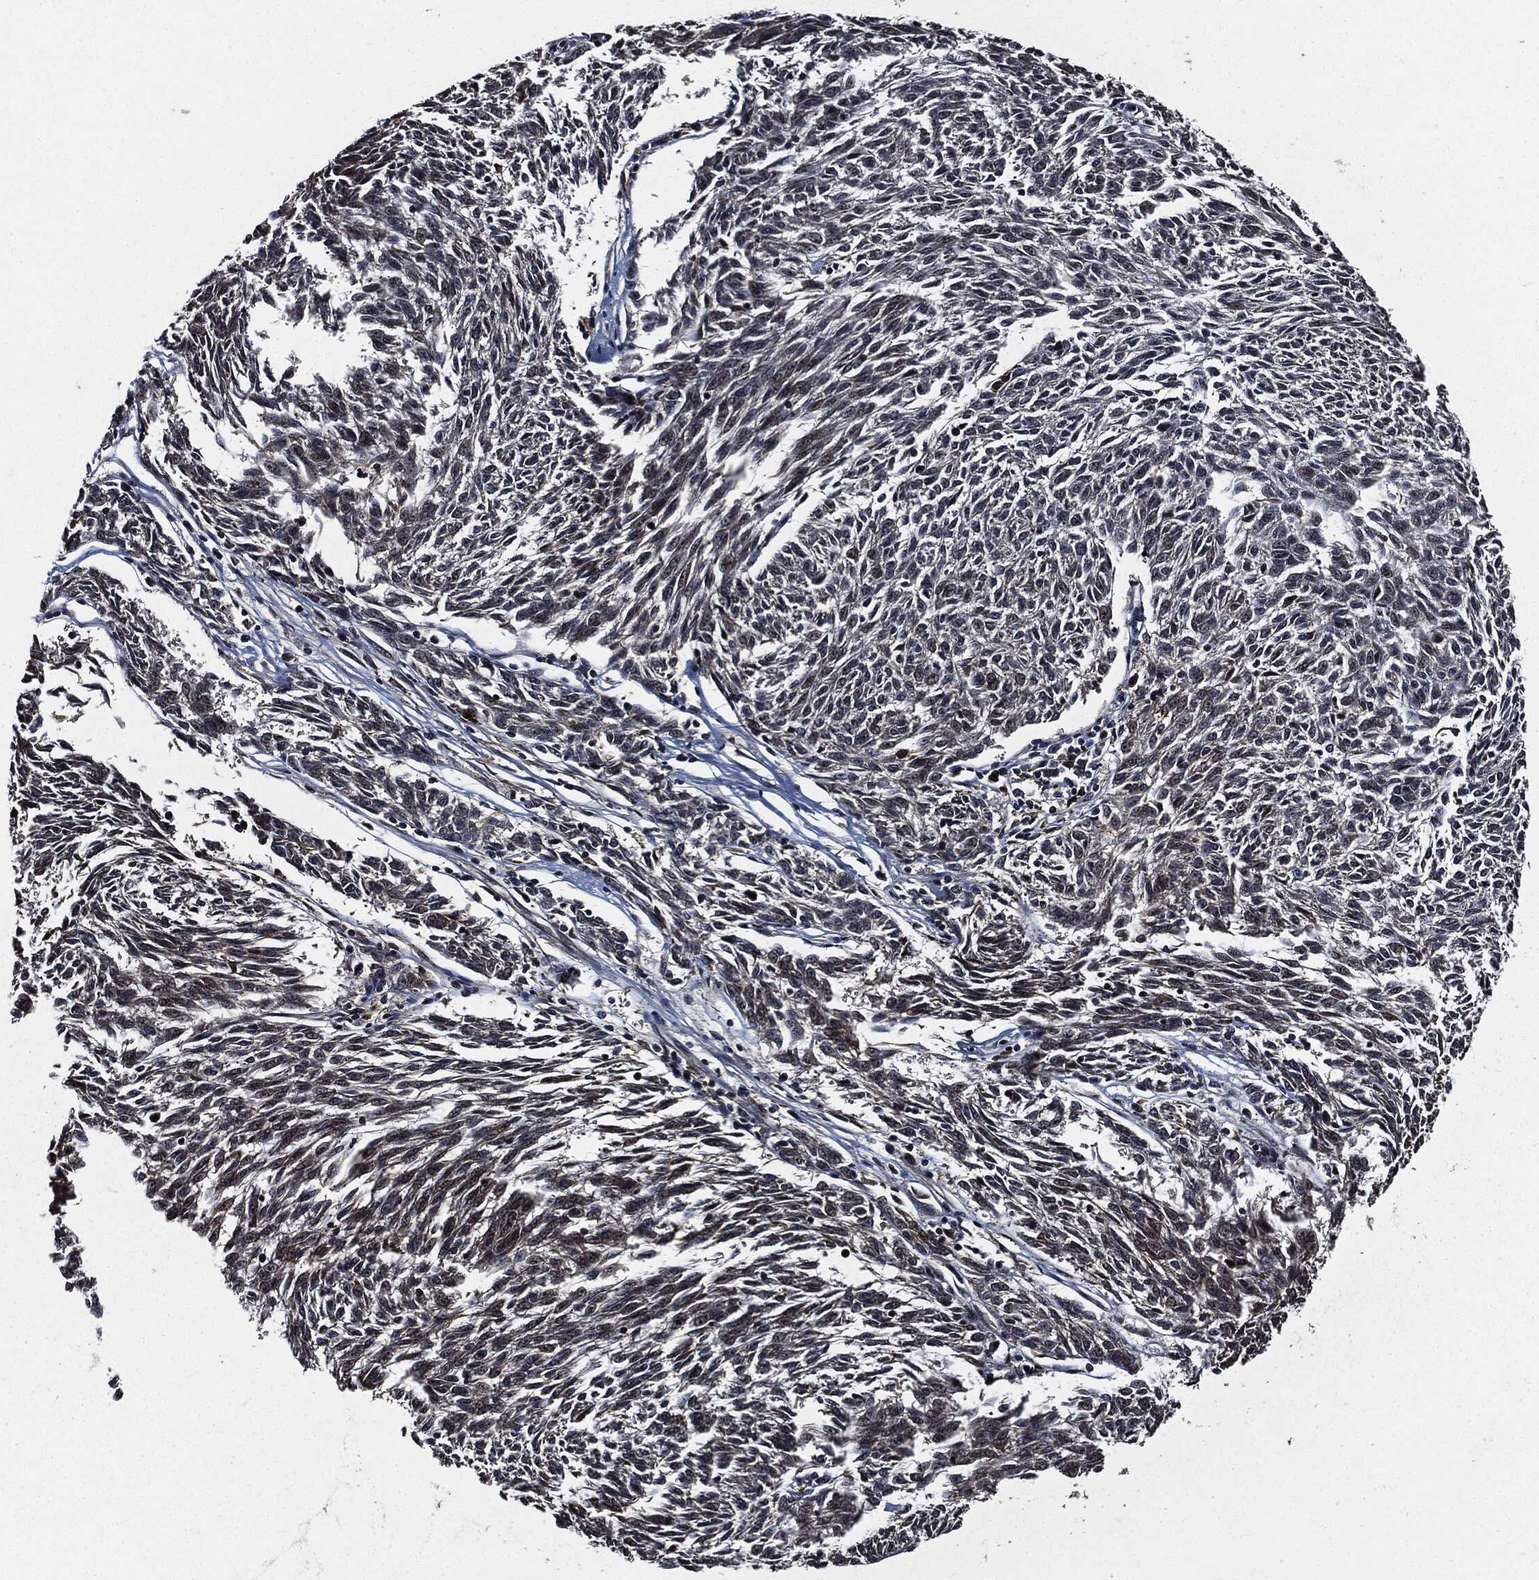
{"staining": {"intensity": "negative", "quantity": "none", "location": "none"}, "tissue": "melanoma", "cell_type": "Tumor cells", "image_type": "cancer", "snomed": [{"axis": "morphology", "description": "Malignant melanoma, NOS"}, {"axis": "topography", "description": "Skin"}], "caption": "This is an immunohistochemistry (IHC) image of human melanoma. There is no staining in tumor cells.", "gene": "SUGT1", "patient": {"sex": "female", "age": 72}}